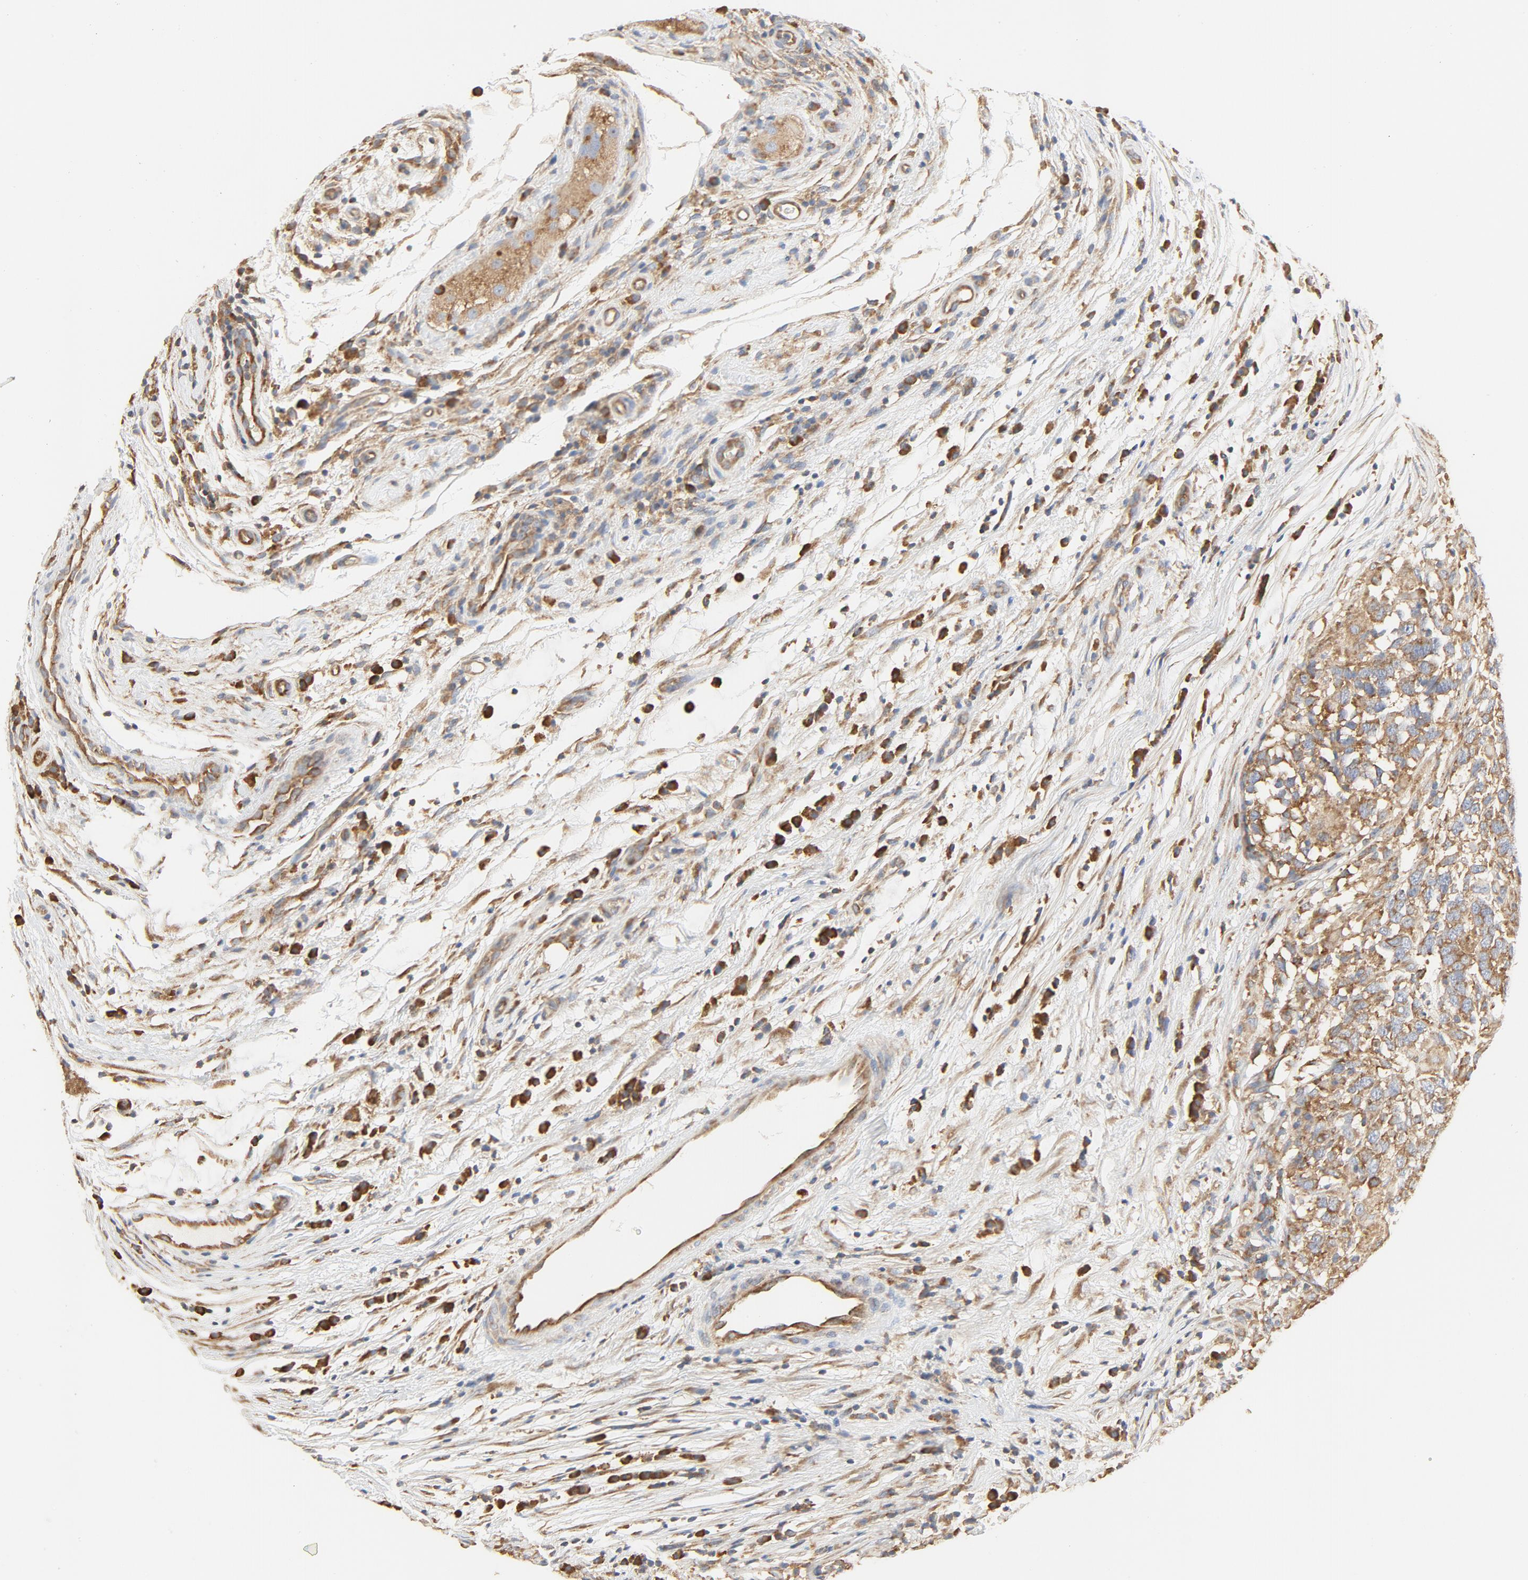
{"staining": {"intensity": "moderate", "quantity": ">75%", "location": "cytoplasmic/membranous"}, "tissue": "testis cancer", "cell_type": "Tumor cells", "image_type": "cancer", "snomed": [{"axis": "morphology", "description": "Carcinoma, Embryonal, NOS"}, {"axis": "topography", "description": "Testis"}], "caption": "An image of testis cancer stained for a protein demonstrates moderate cytoplasmic/membranous brown staining in tumor cells. Nuclei are stained in blue.", "gene": "RPS6", "patient": {"sex": "male", "age": 26}}